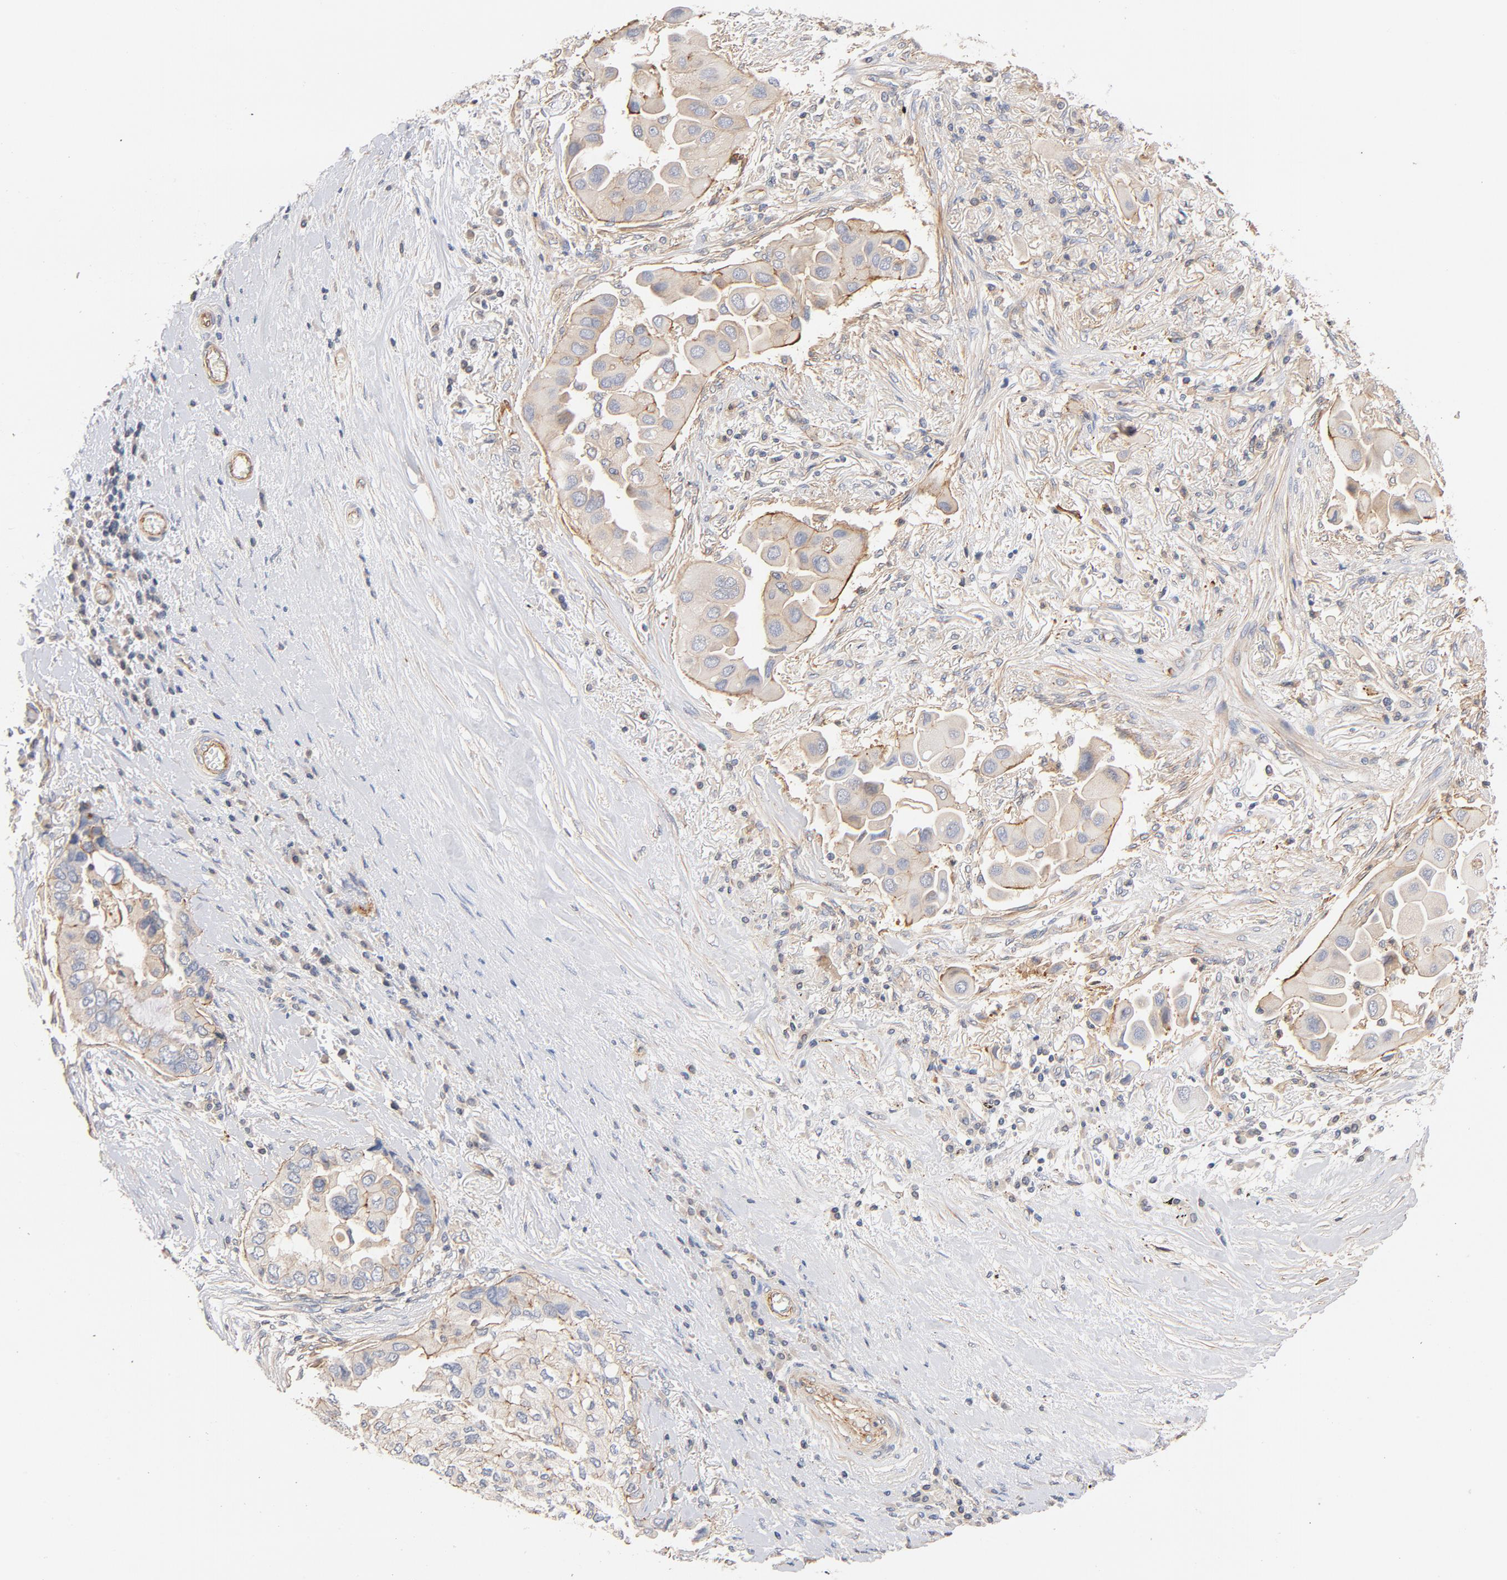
{"staining": {"intensity": "moderate", "quantity": ">75%", "location": "cytoplasmic/membranous"}, "tissue": "lung cancer", "cell_type": "Tumor cells", "image_type": "cancer", "snomed": [{"axis": "morphology", "description": "Adenocarcinoma, NOS"}, {"axis": "topography", "description": "Lung"}], "caption": "The immunohistochemical stain labels moderate cytoplasmic/membranous expression in tumor cells of lung cancer (adenocarcinoma) tissue.", "gene": "STRN3", "patient": {"sex": "female", "age": 76}}